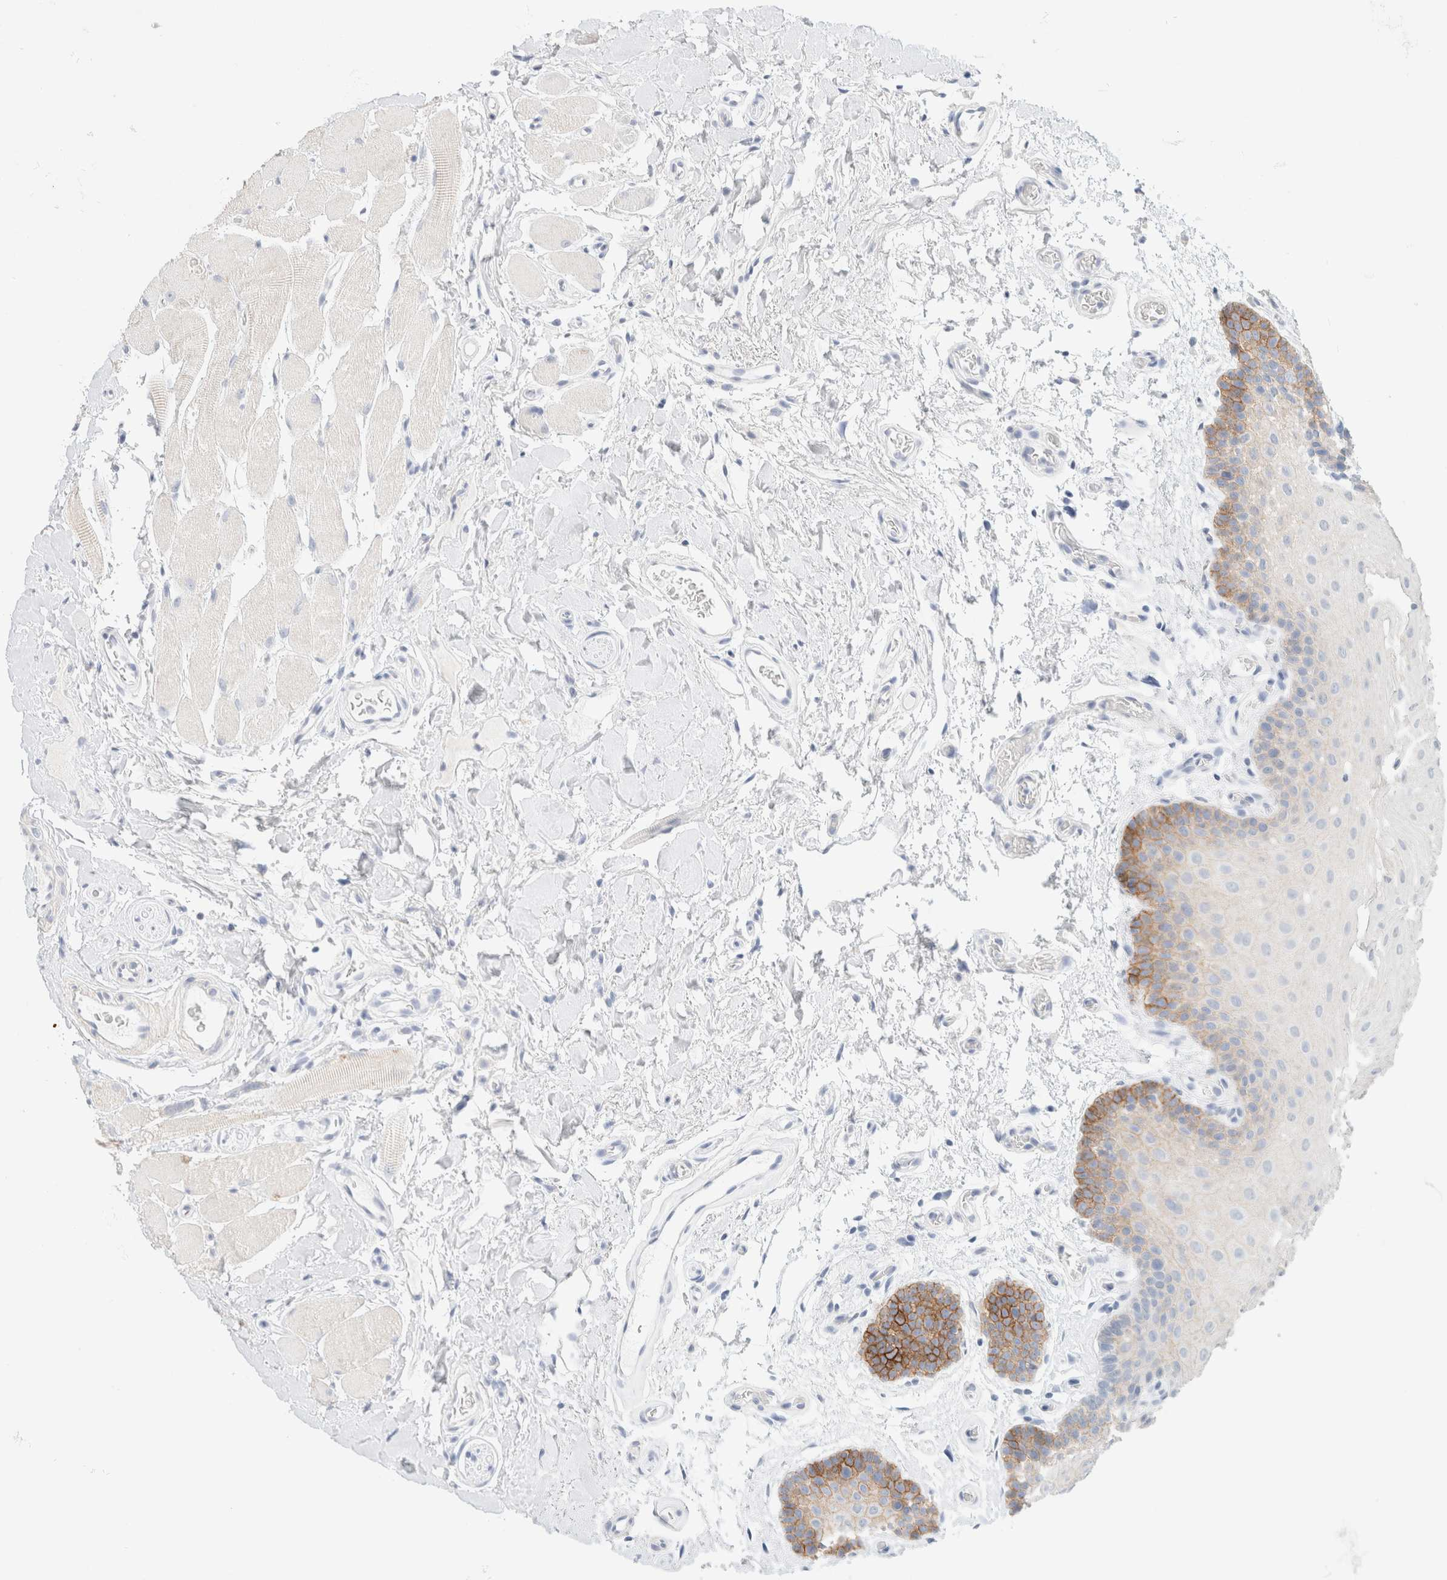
{"staining": {"intensity": "moderate", "quantity": "<25%", "location": "cytoplasmic/membranous"}, "tissue": "oral mucosa", "cell_type": "Squamous epithelial cells", "image_type": "normal", "snomed": [{"axis": "morphology", "description": "Normal tissue, NOS"}, {"axis": "topography", "description": "Oral tissue"}], "caption": "Benign oral mucosa was stained to show a protein in brown. There is low levels of moderate cytoplasmic/membranous staining in about <25% of squamous epithelial cells.", "gene": "CA12", "patient": {"sex": "male", "age": 62}}